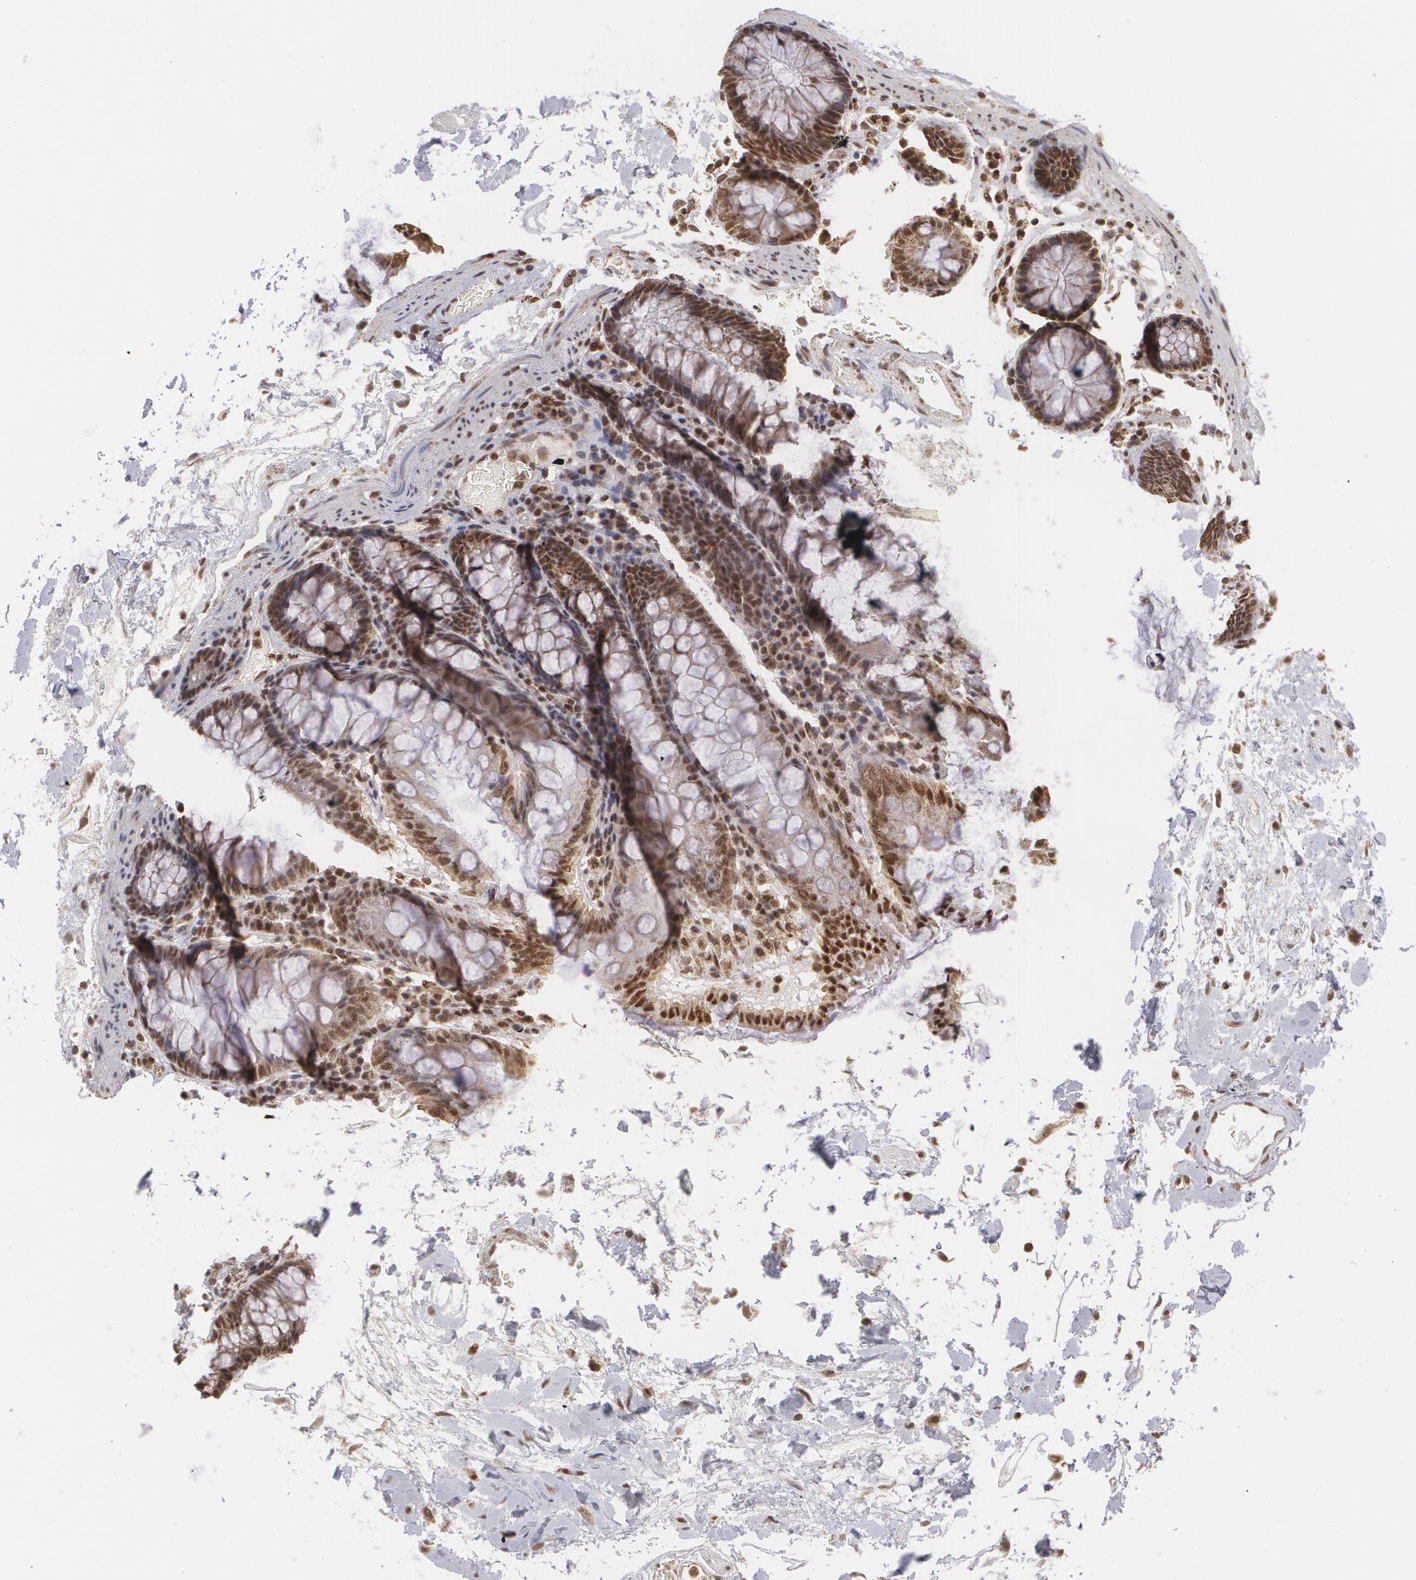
{"staining": {"intensity": "moderate", "quantity": ">75%", "location": "cytoplasmic/membranous,nuclear"}, "tissue": "colon", "cell_type": "Endothelial cells", "image_type": "normal", "snomed": [{"axis": "morphology", "description": "Normal tissue, NOS"}, {"axis": "morphology", "description": "Adenocarcinoma, NOS"}, {"axis": "topography", "description": "Colon"}], "caption": "Brown immunohistochemical staining in normal colon displays moderate cytoplasmic/membranous,nuclear positivity in approximately >75% of endothelial cells. (DAB (3,3'-diaminobenzidine) IHC, brown staining for protein, blue staining for nuclei).", "gene": "MXD1", "patient": {"sex": "male", "age": 76}}